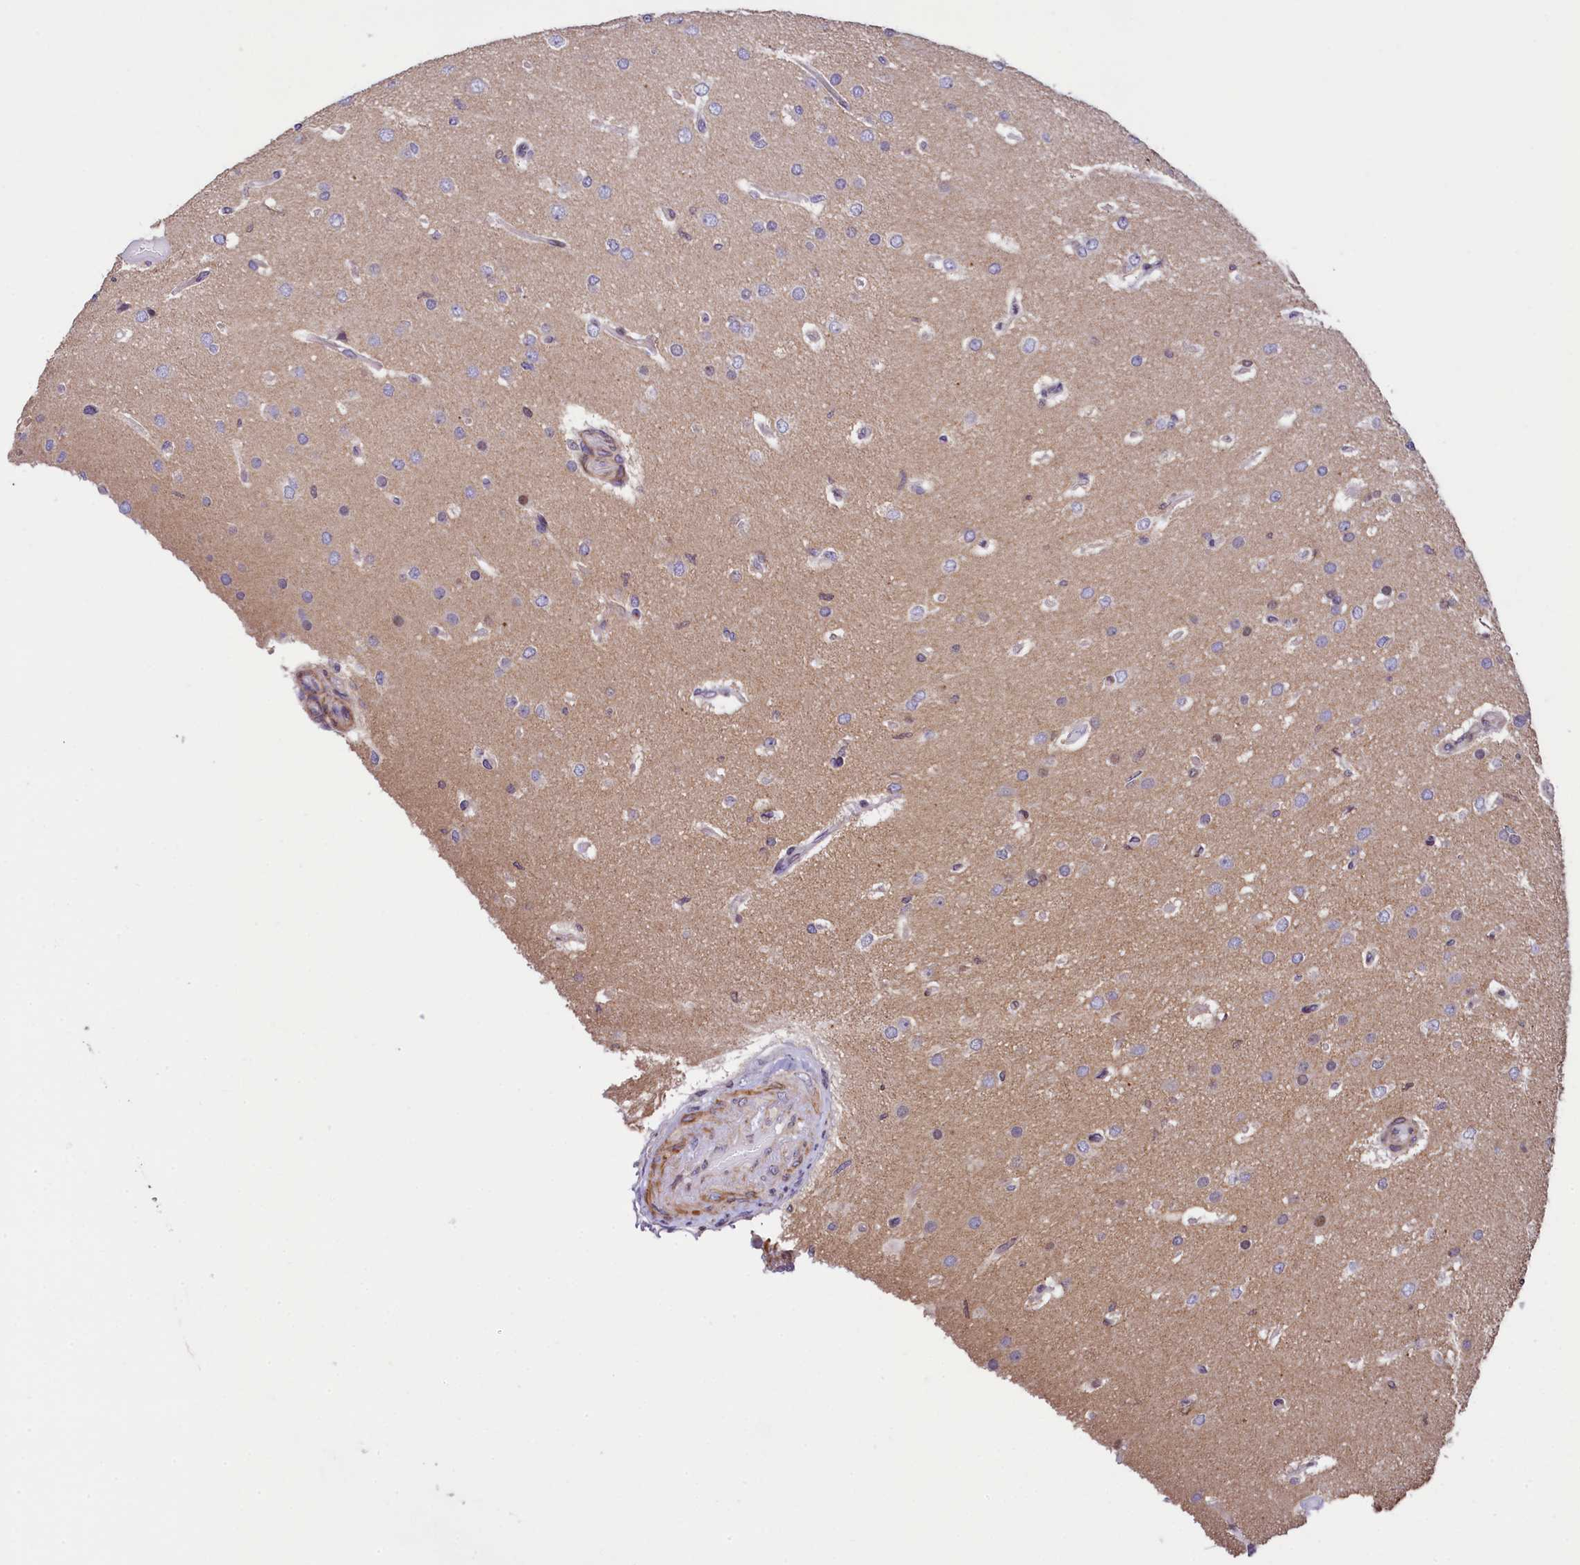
{"staining": {"intensity": "negative", "quantity": "none", "location": "none"}, "tissue": "glioma", "cell_type": "Tumor cells", "image_type": "cancer", "snomed": [{"axis": "morphology", "description": "Glioma, malignant, High grade"}, {"axis": "topography", "description": "Brain"}], "caption": "Immunohistochemistry (IHC) photomicrograph of neoplastic tissue: glioma stained with DAB demonstrates no significant protein expression in tumor cells.", "gene": "ZNF2", "patient": {"sex": "female", "age": 74}}